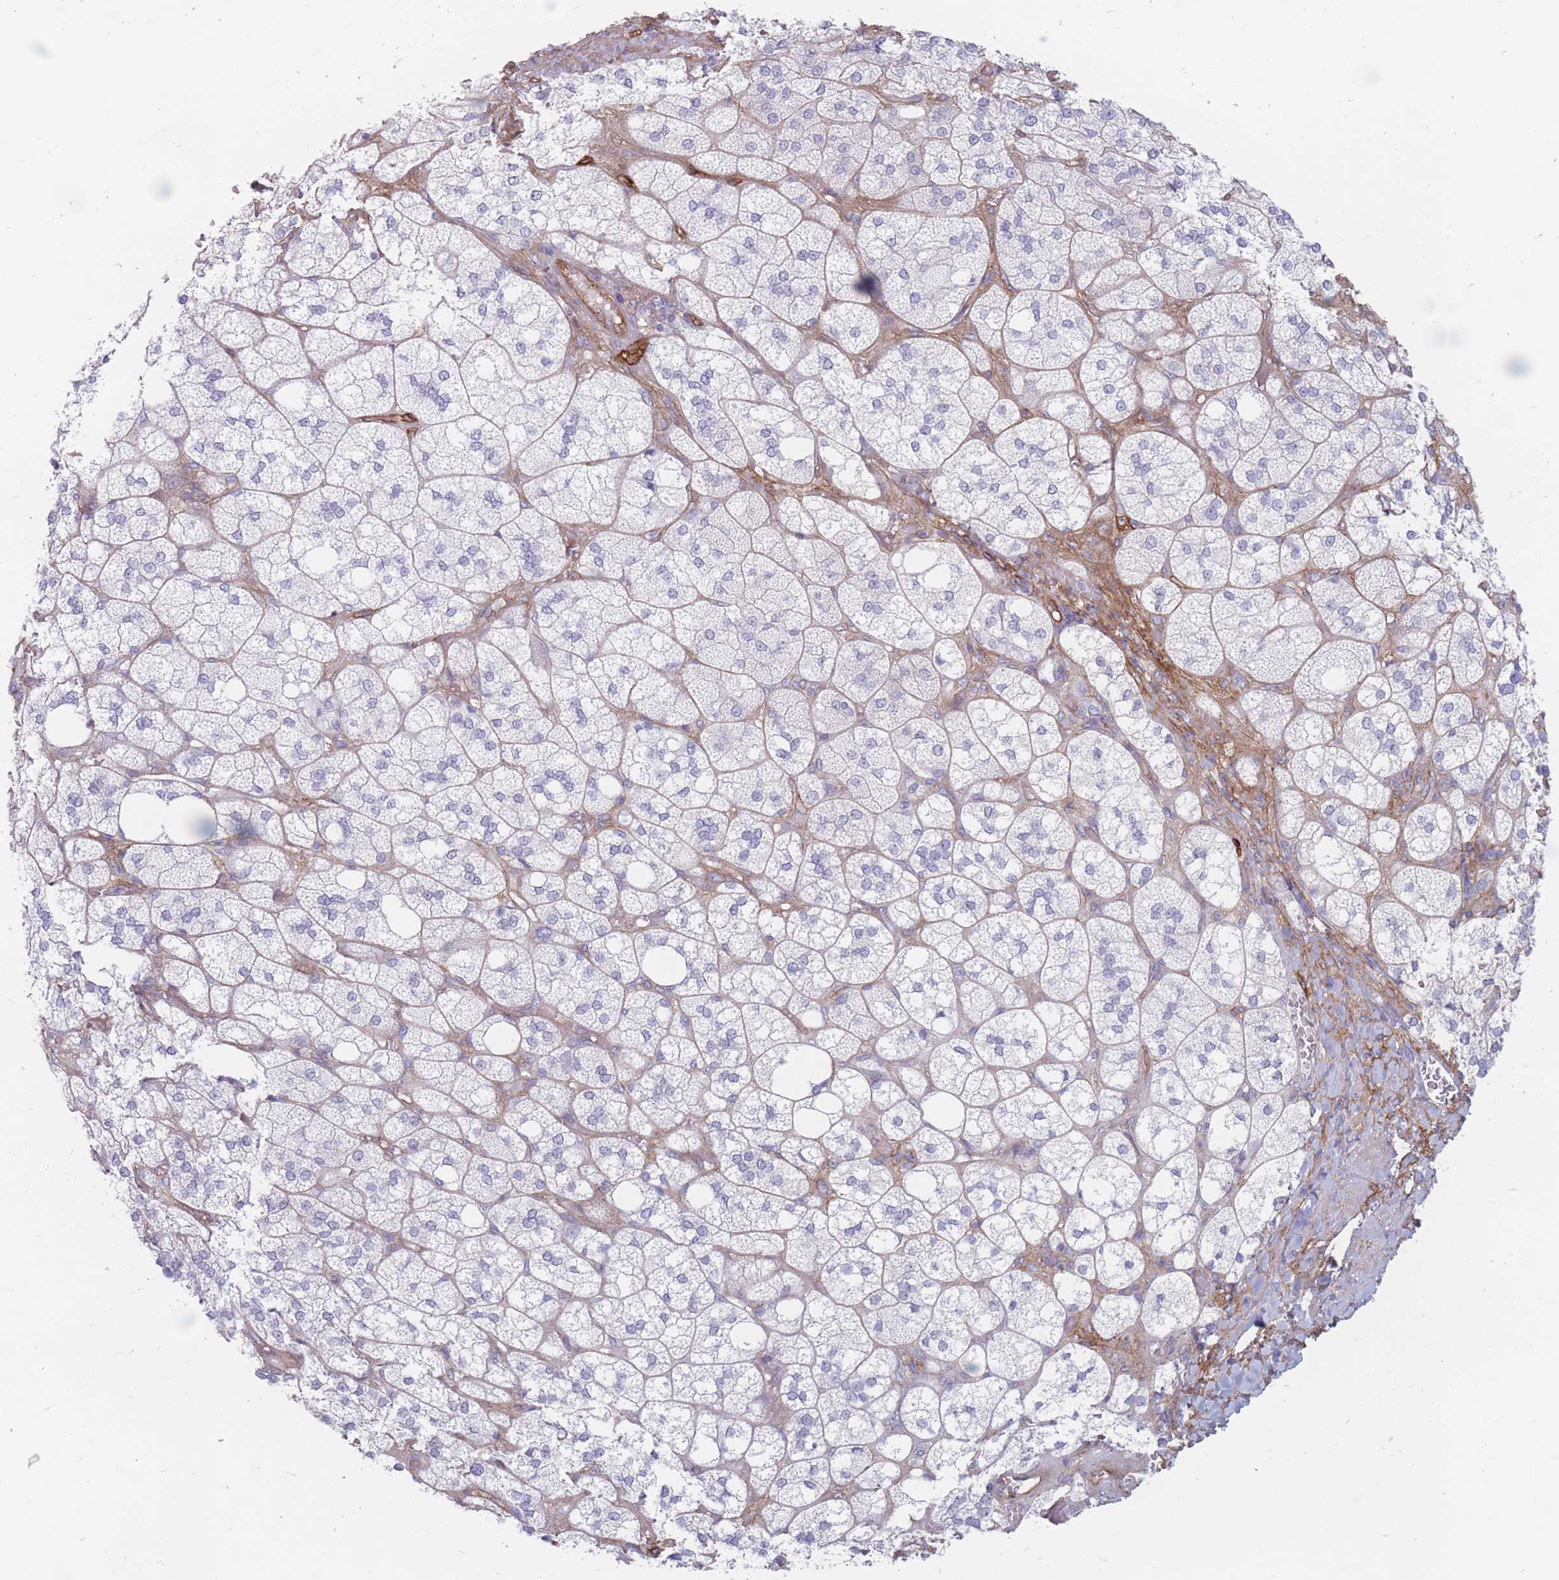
{"staining": {"intensity": "negative", "quantity": "none", "location": "none"}, "tissue": "adrenal gland", "cell_type": "Glandular cells", "image_type": "normal", "snomed": [{"axis": "morphology", "description": "Normal tissue, NOS"}, {"axis": "topography", "description": "Adrenal gland"}], "caption": "This image is of benign adrenal gland stained with immunohistochemistry (IHC) to label a protein in brown with the nuclei are counter-stained blue. There is no positivity in glandular cells.", "gene": "PLPP1", "patient": {"sex": "male", "age": 61}}